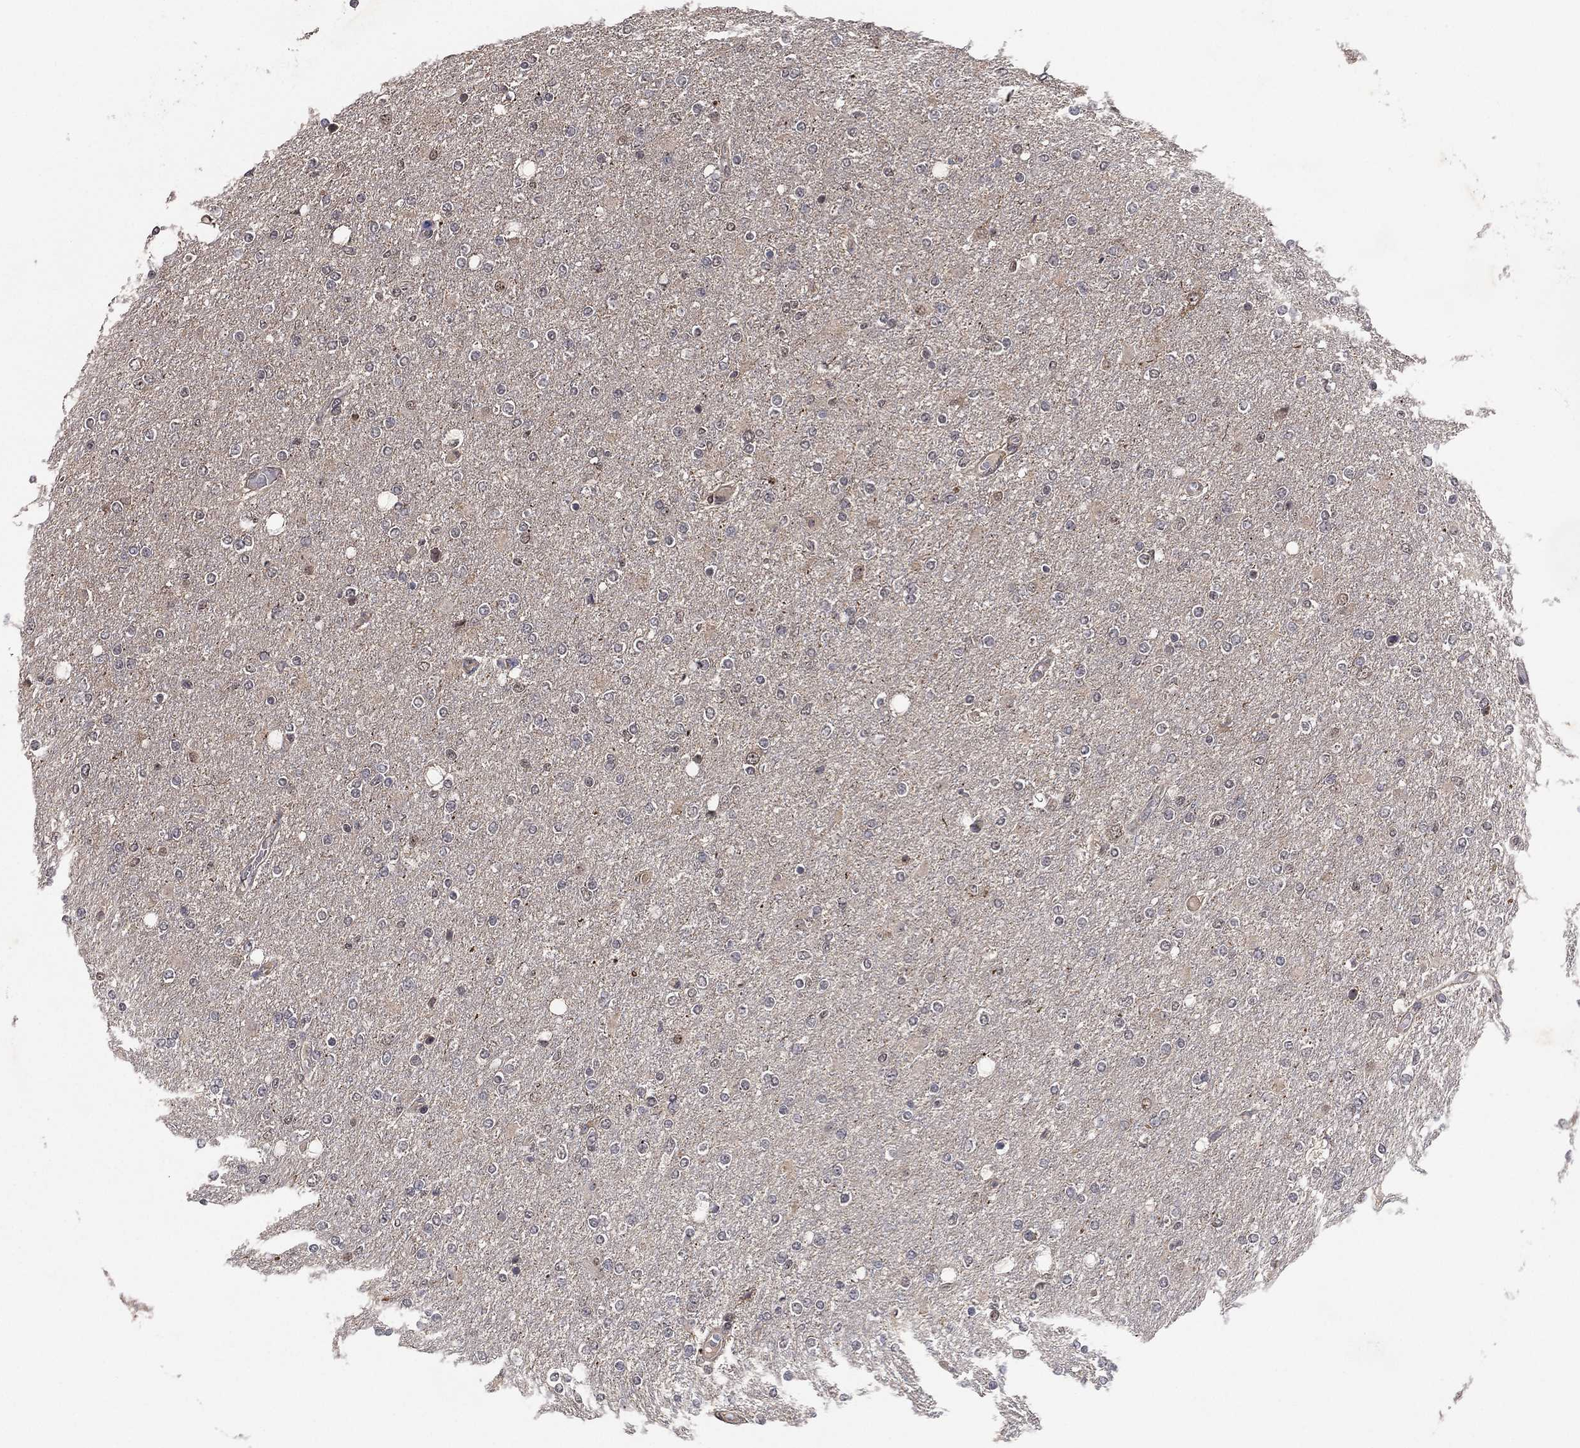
{"staining": {"intensity": "negative", "quantity": "none", "location": "none"}, "tissue": "glioma", "cell_type": "Tumor cells", "image_type": "cancer", "snomed": [{"axis": "morphology", "description": "Glioma, malignant, High grade"}, {"axis": "topography", "description": "Cerebral cortex"}], "caption": "Immunohistochemistry of high-grade glioma (malignant) shows no staining in tumor cells.", "gene": "NELFCD", "patient": {"sex": "male", "age": 70}}